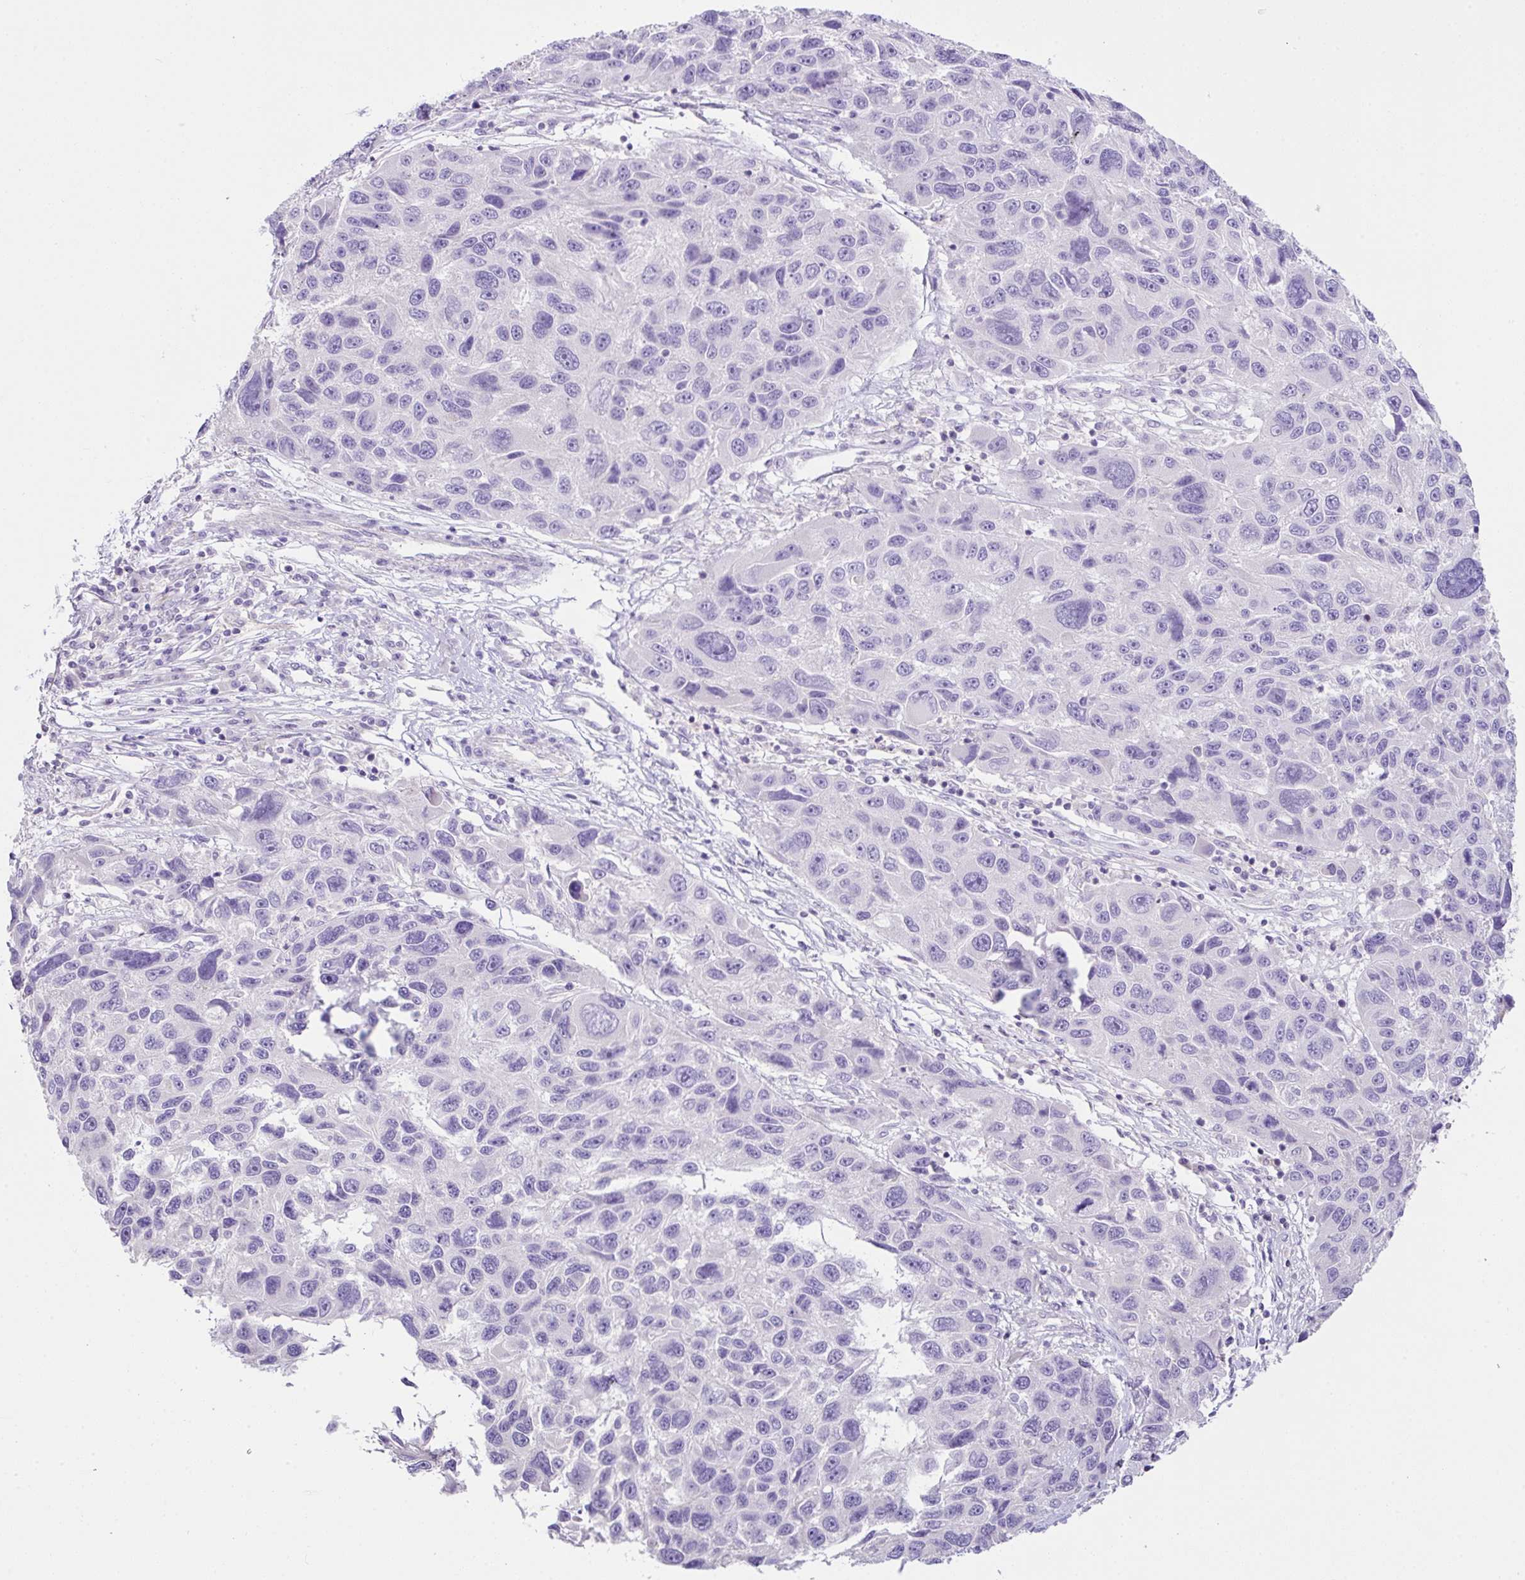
{"staining": {"intensity": "negative", "quantity": "none", "location": "none"}, "tissue": "melanoma", "cell_type": "Tumor cells", "image_type": "cancer", "snomed": [{"axis": "morphology", "description": "Malignant melanoma, NOS"}, {"axis": "topography", "description": "Skin"}], "caption": "Tumor cells show no significant expression in malignant melanoma.", "gene": "D2HGDH", "patient": {"sex": "male", "age": 53}}